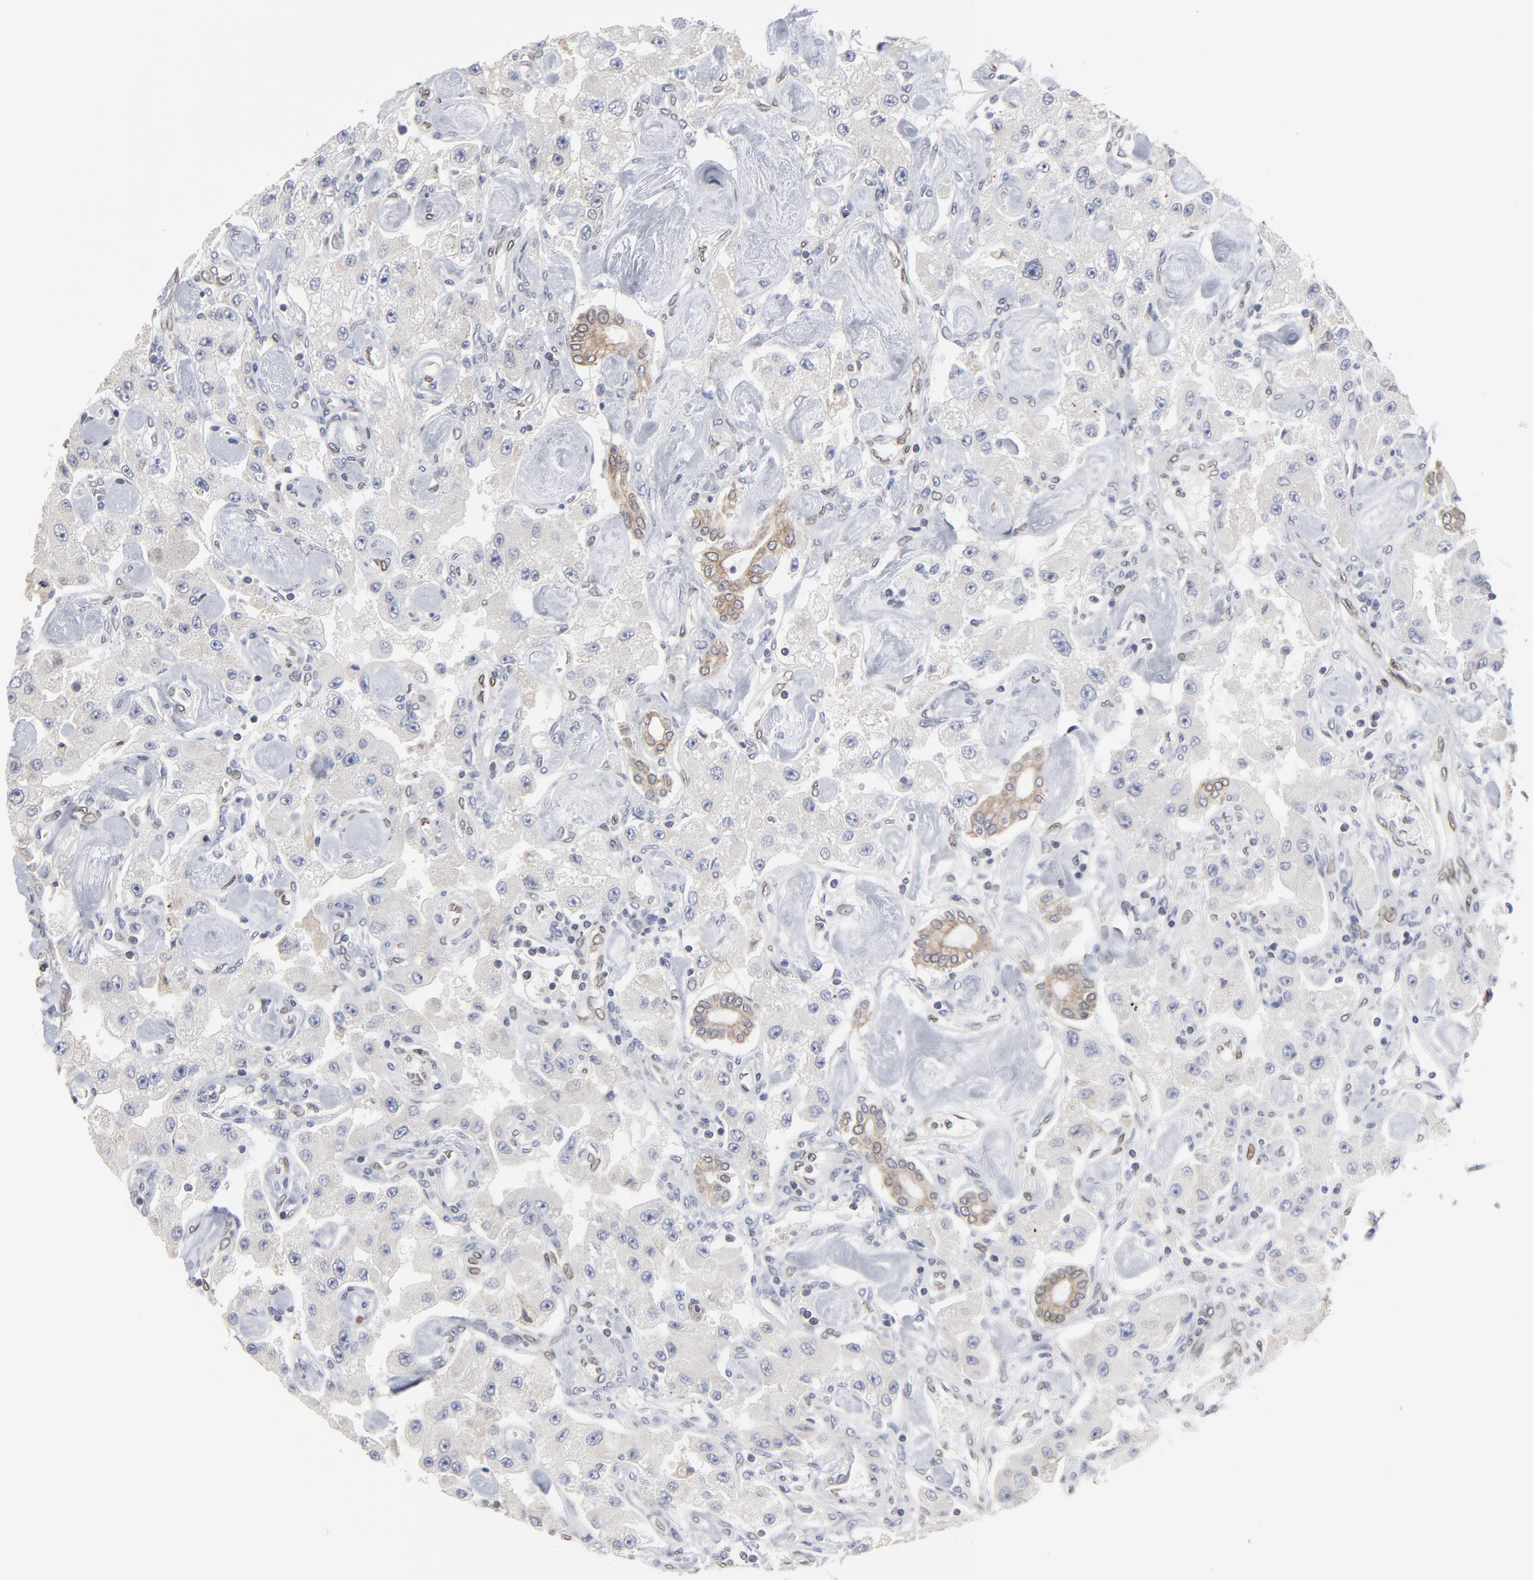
{"staining": {"intensity": "negative", "quantity": "none", "location": "none"}, "tissue": "carcinoid", "cell_type": "Tumor cells", "image_type": "cancer", "snomed": [{"axis": "morphology", "description": "Carcinoid, malignant, NOS"}, {"axis": "topography", "description": "Pancreas"}], "caption": "Image shows no protein expression in tumor cells of carcinoid (malignant) tissue. The staining is performed using DAB brown chromogen with nuclei counter-stained in using hematoxylin.", "gene": "SYNE2", "patient": {"sex": "male", "age": 41}}